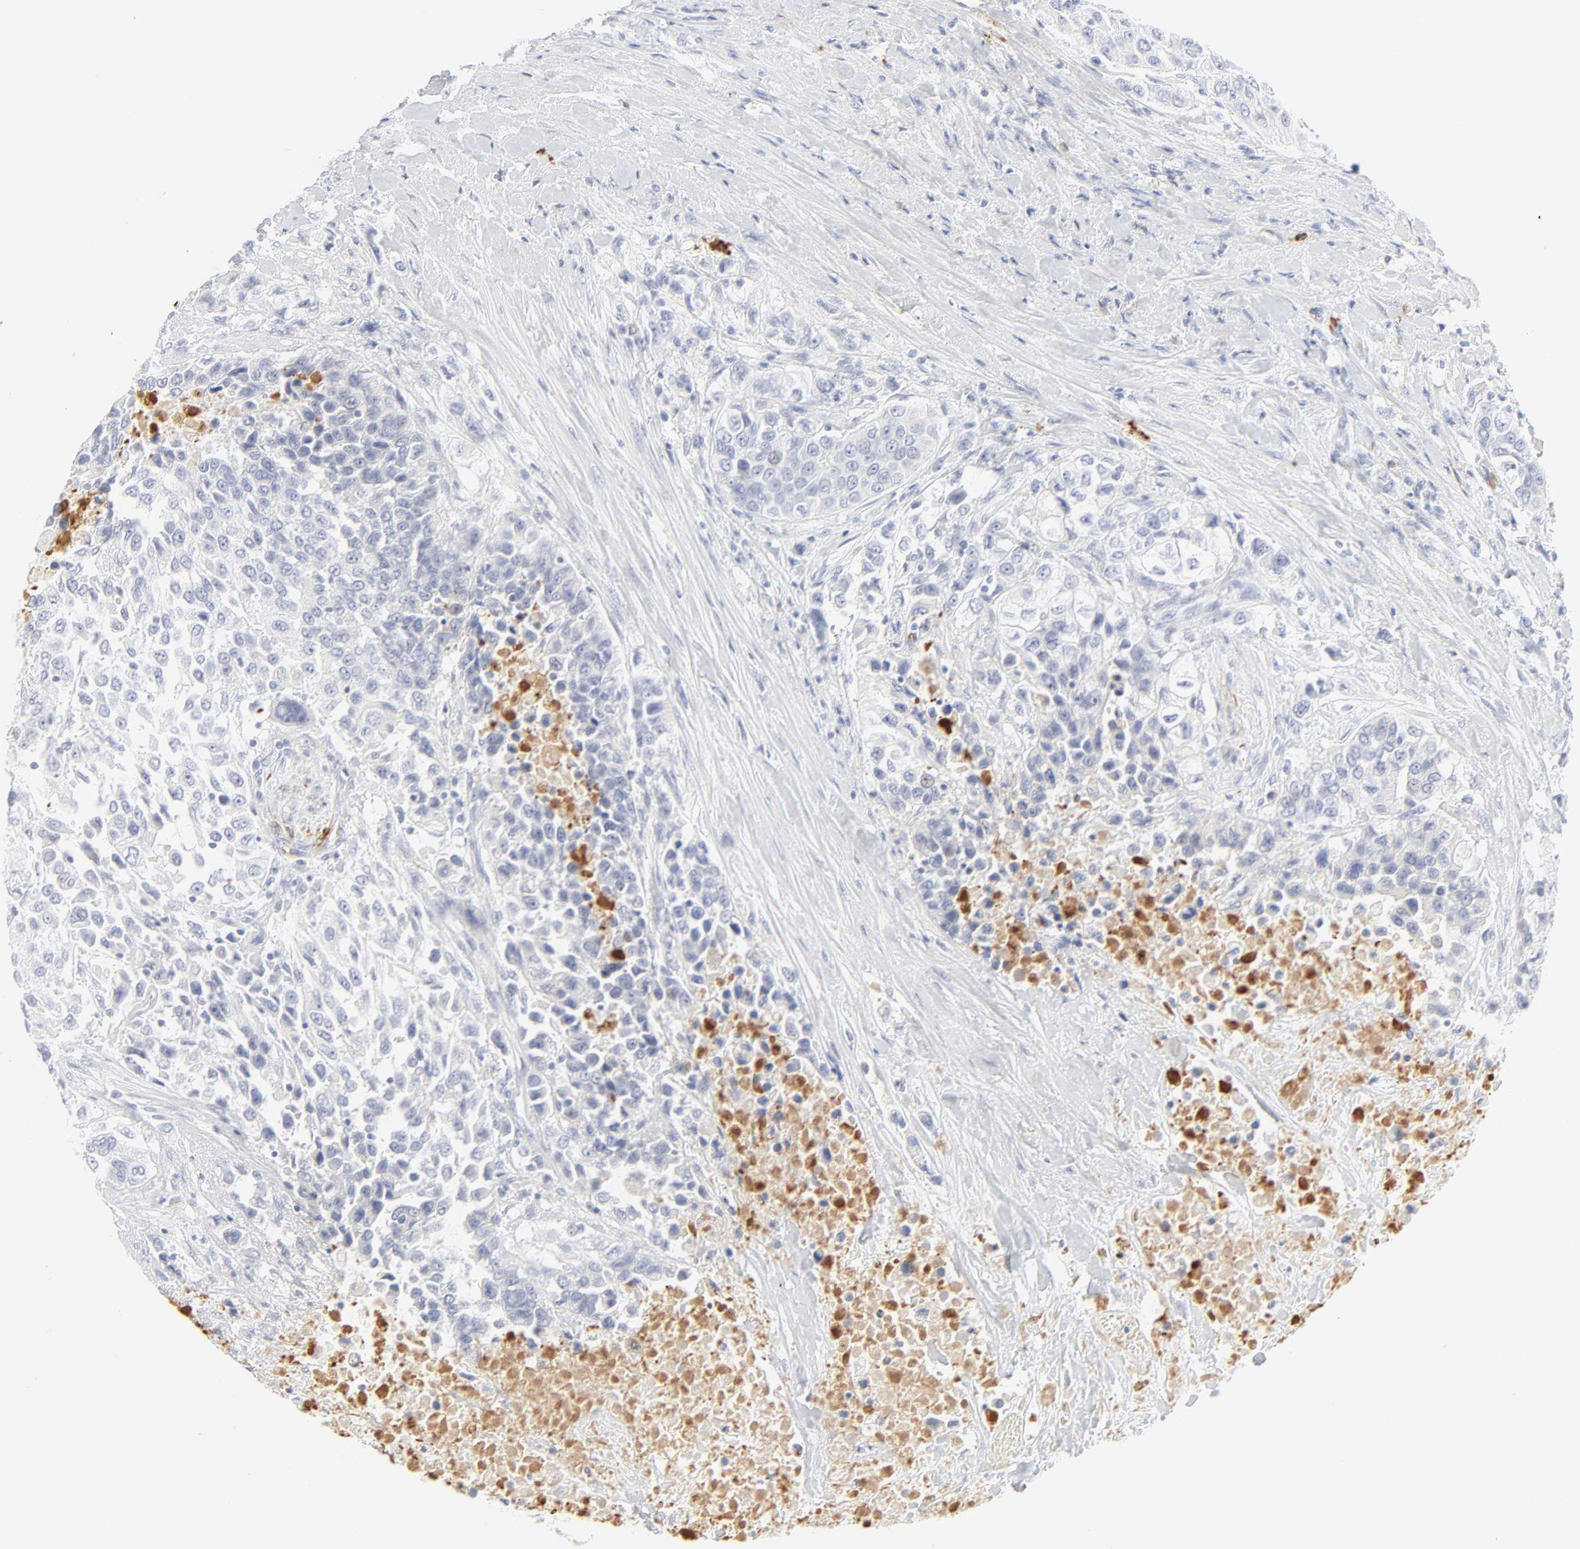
{"staining": {"intensity": "negative", "quantity": "none", "location": "none"}, "tissue": "urothelial cancer", "cell_type": "Tumor cells", "image_type": "cancer", "snomed": [{"axis": "morphology", "description": "Urothelial carcinoma, High grade"}, {"axis": "topography", "description": "Urinary bladder"}], "caption": "IHC of human high-grade urothelial carcinoma reveals no positivity in tumor cells.", "gene": "CCR7", "patient": {"sex": "female", "age": 80}}